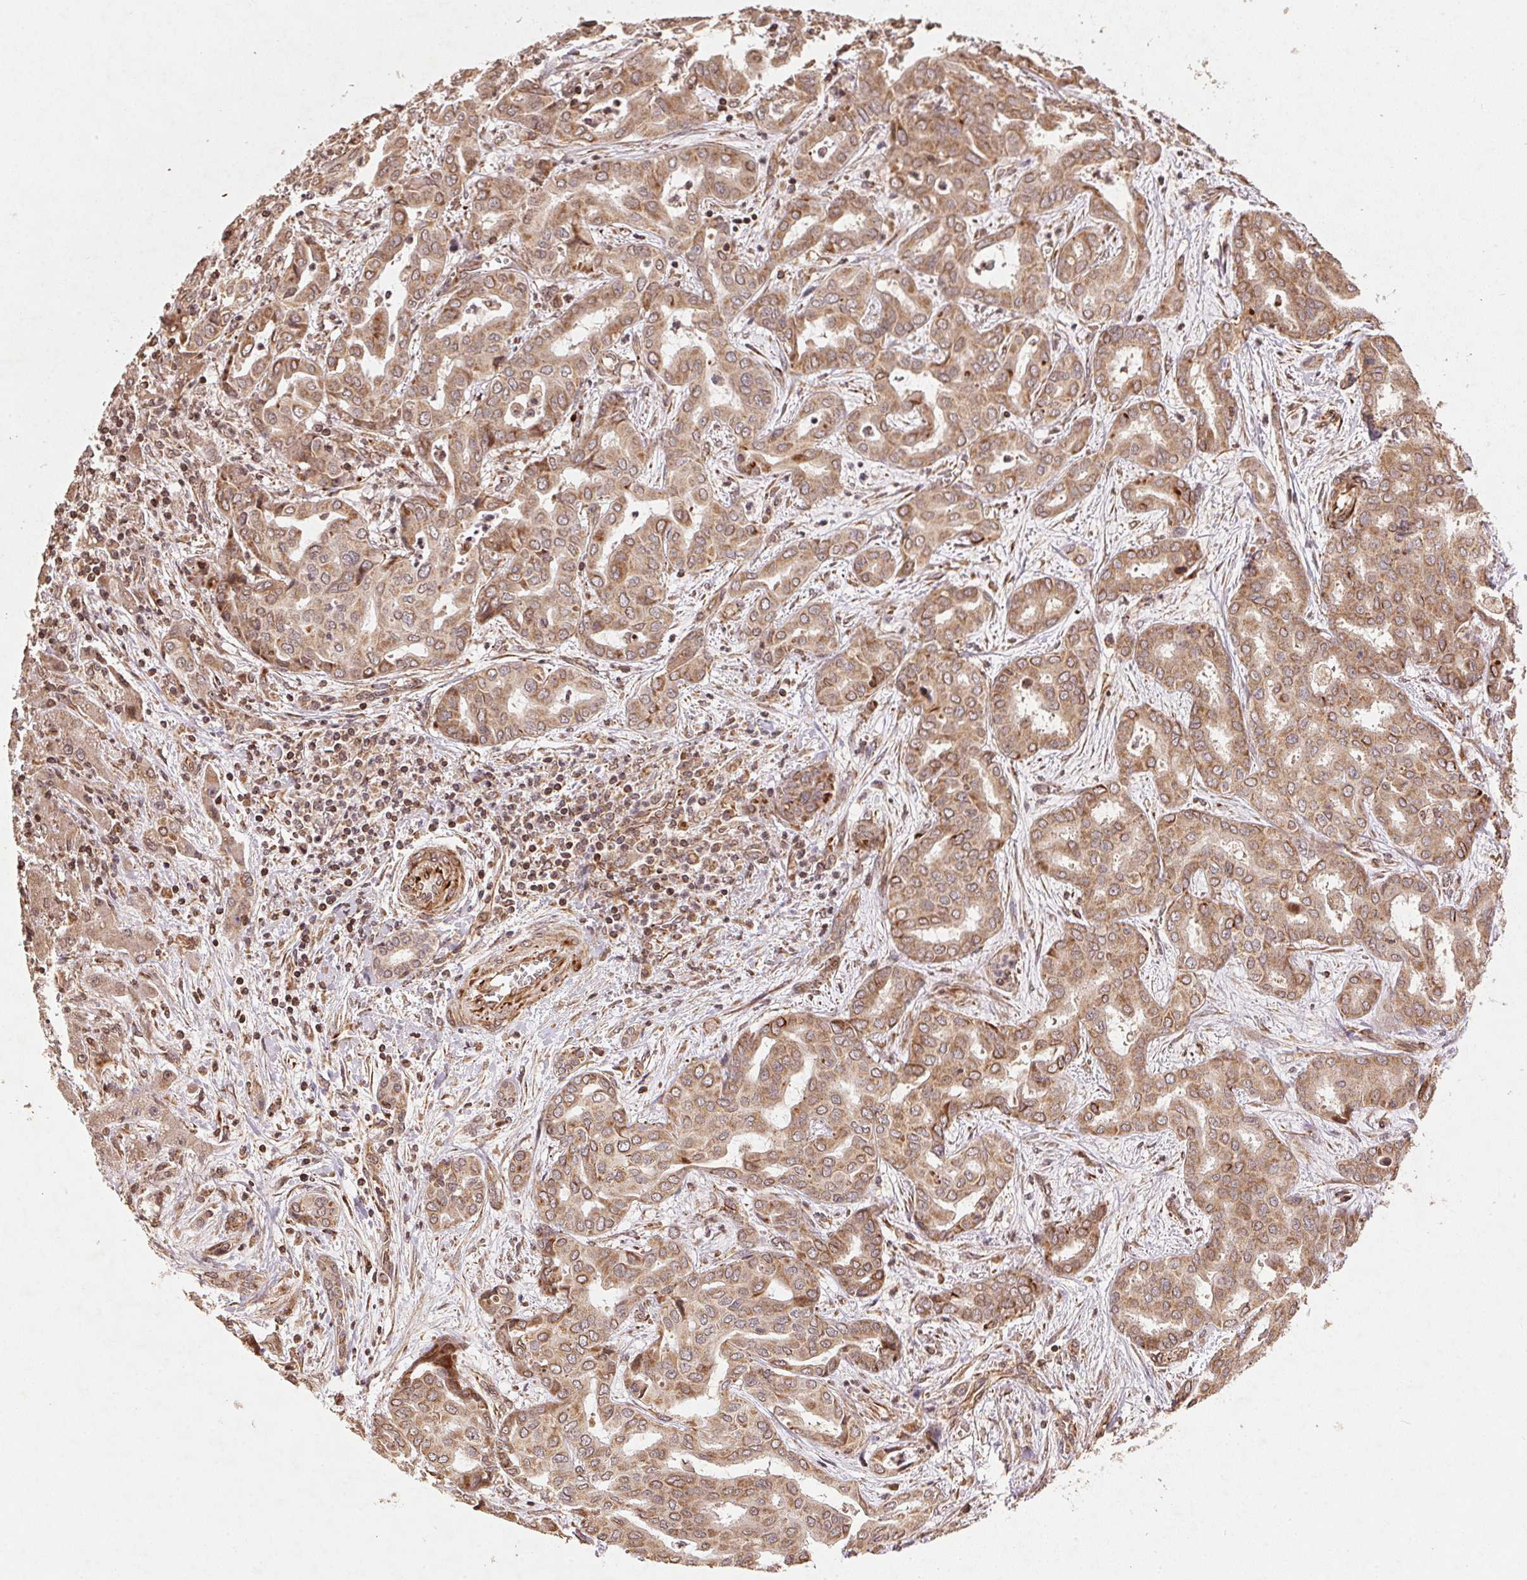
{"staining": {"intensity": "weak", "quantity": ">75%", "location": "cytoplasmic/membranous"}, "tissue": "liver cancer", "cell_type": "Tumor cells", "image_type": "cancer", "snomed": [{"axis": "morphology", "description": "Cholangiocarcinoma"}, {"axis": "topography", "description": "Liver"}], "caption": "Immunohistochemical staining of human cholangiocarcinoma (liver) exhibits weak cytoplasmic/membranous protein positivity in about >75% of tumor cells.", "gene": "SPRED2", "patient": {"sex": "female", "age": 64}}